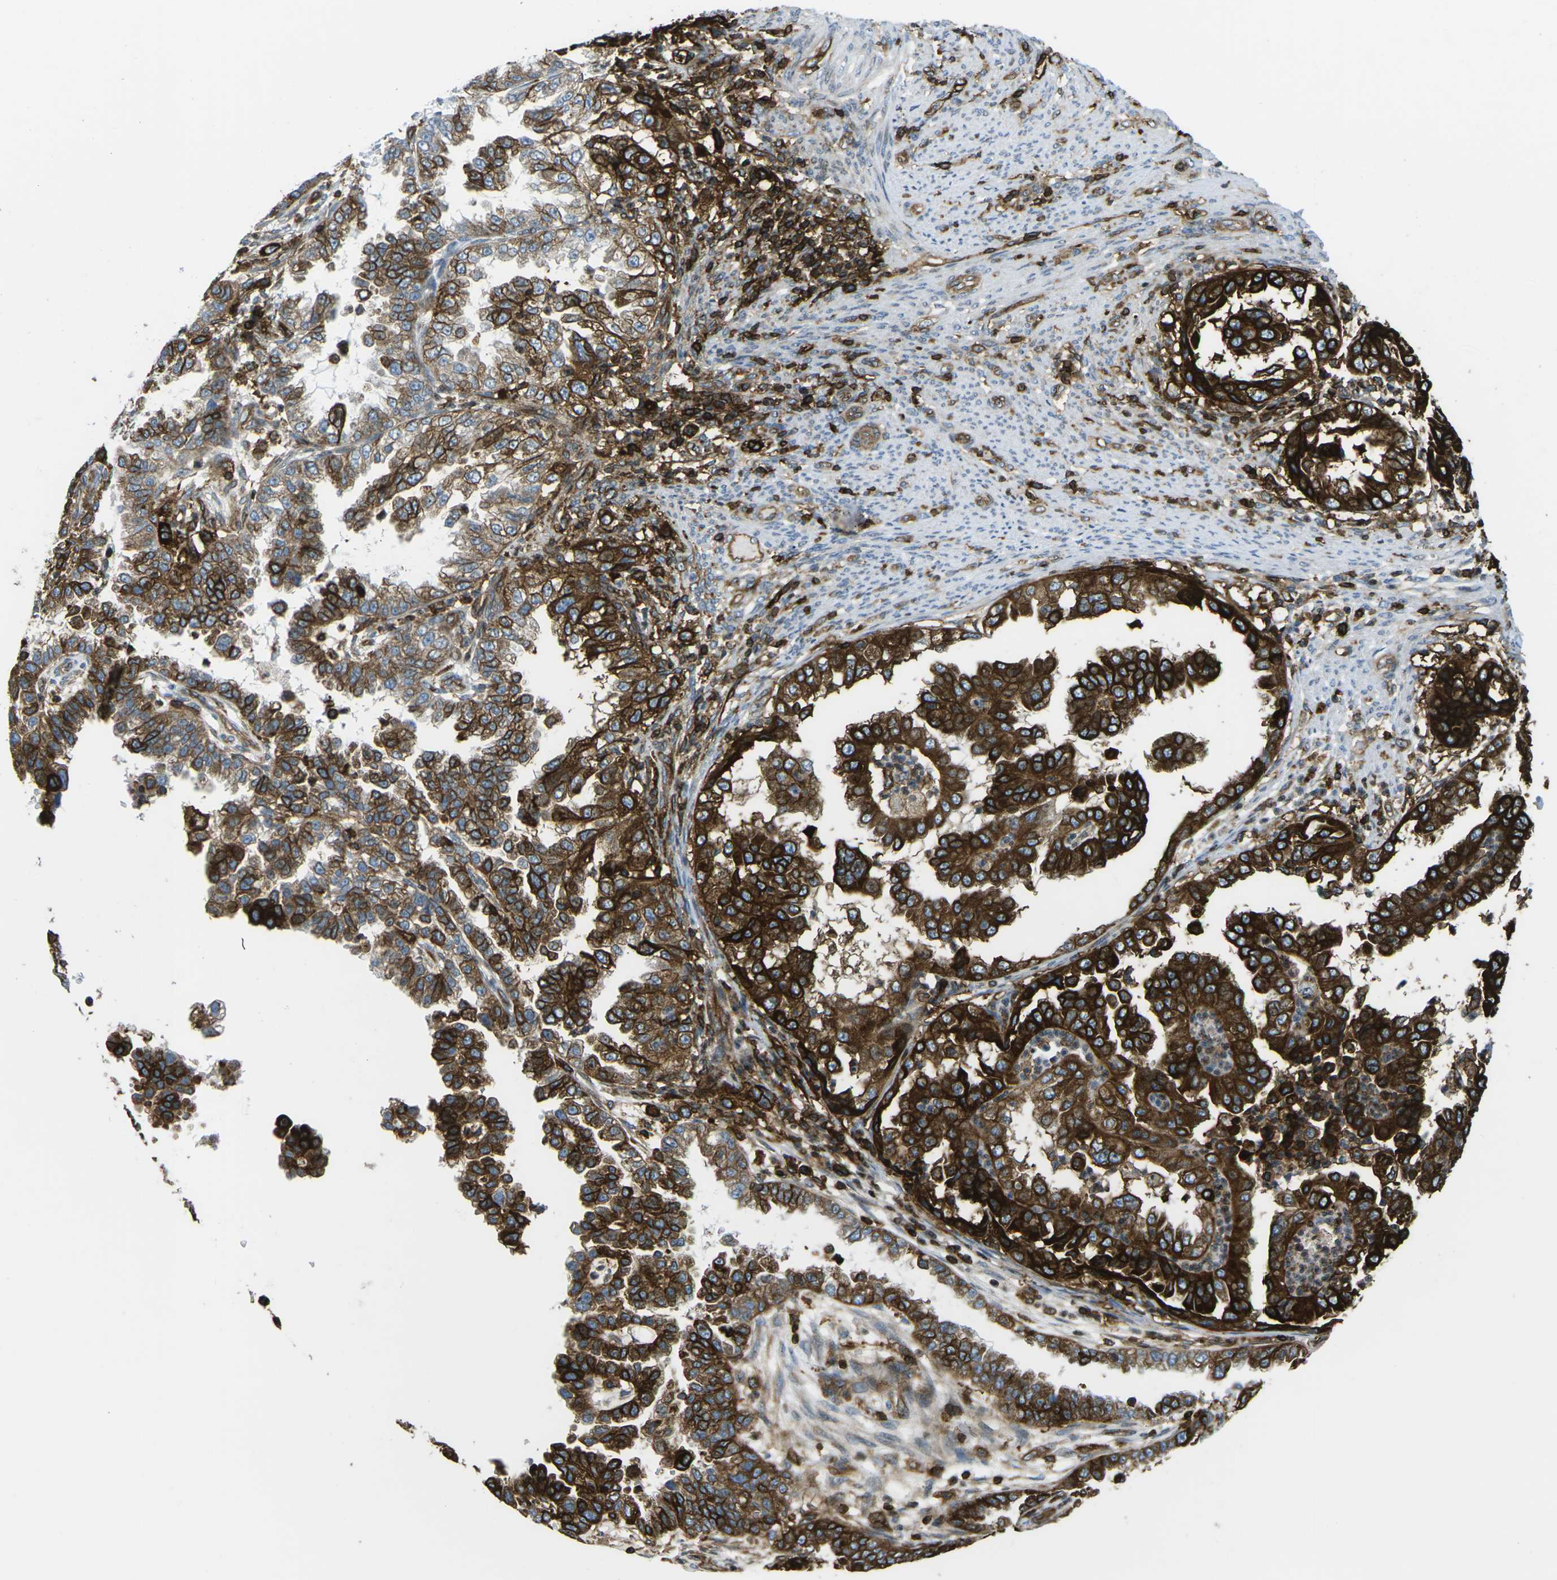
{"staining": {"intensity": "strong", "quantity": ">75%", "location": "cytoplasmic/membranous"}, "tissue": "endometrial cancer", "cell_type": "Tumor cells", "image_type": "cancer", "snomed": [{"axis": "morphology", "description": "Adenocarcinoma, NOS"}, {"axis": "topography", "description": "Endometrium"}], "caption": "Protein analysis of endometrial cancer (adenocarcinoma) tissue displays strong cytoplasmic/membranous positivity in about >75% of tumor cells.", "gene": "HLA-B", "patient": {"sex": "female", "age": 85}}